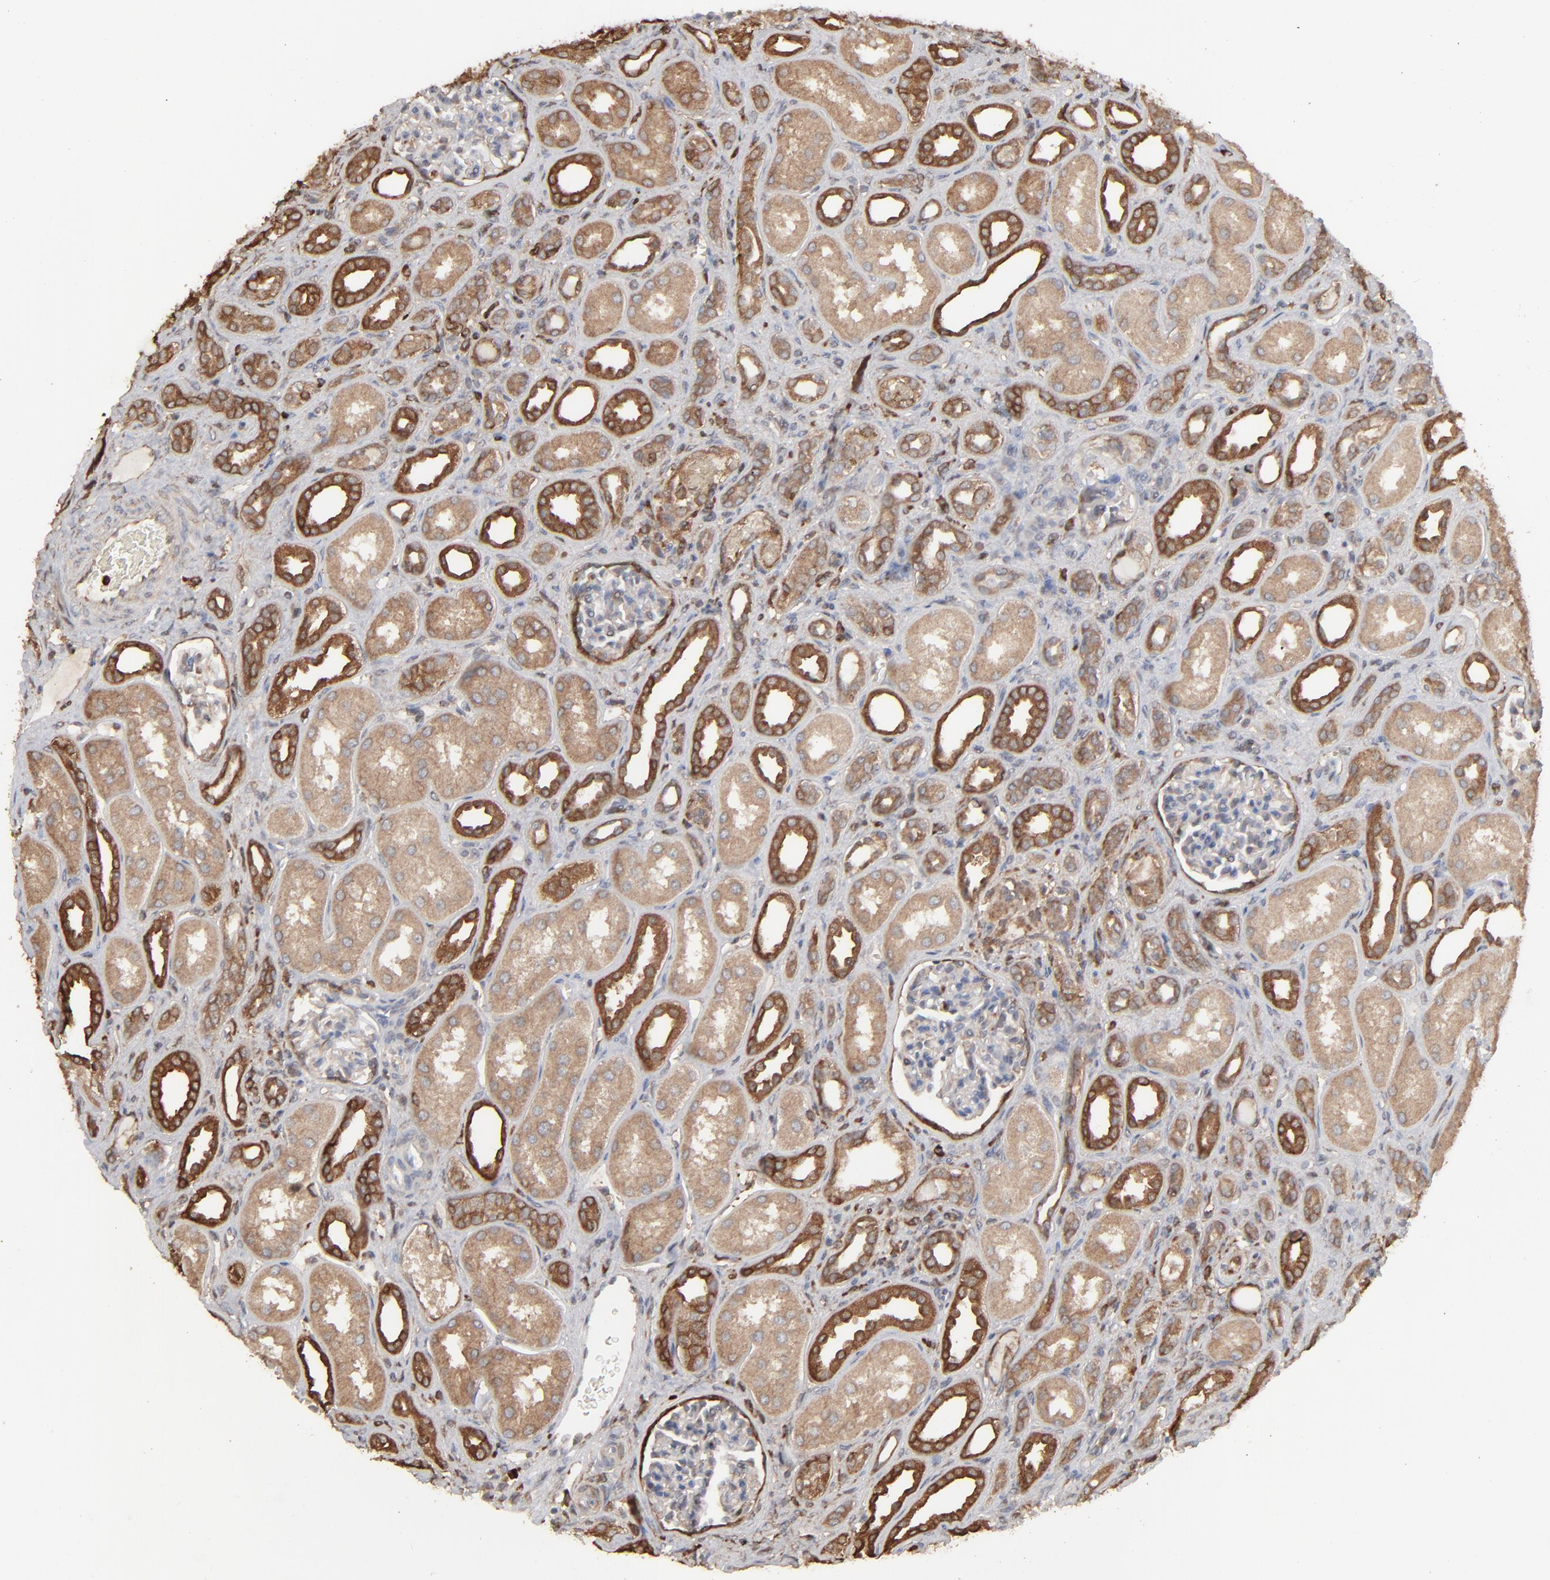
{"staining": {"intensity": "negative", "quantity": "none", "location": "none"}, "tissue": "kidney", "cell_type": "Cells in glomeruli", "image_type": "normal", "snomed": [{"axis": "morphology", "description": "Normal tissue, NOS"}, {"axis": "topography", "description": "Kidney"}], "caption": "Cells in glomeruli are negative for brown protein staining in normal kidney. (DAB immunohistochemistry (IHC) visualized using brightfield microscopy, high magnification).", "gene": "NME1", "patient": {"sex": "male", "age": 7}}